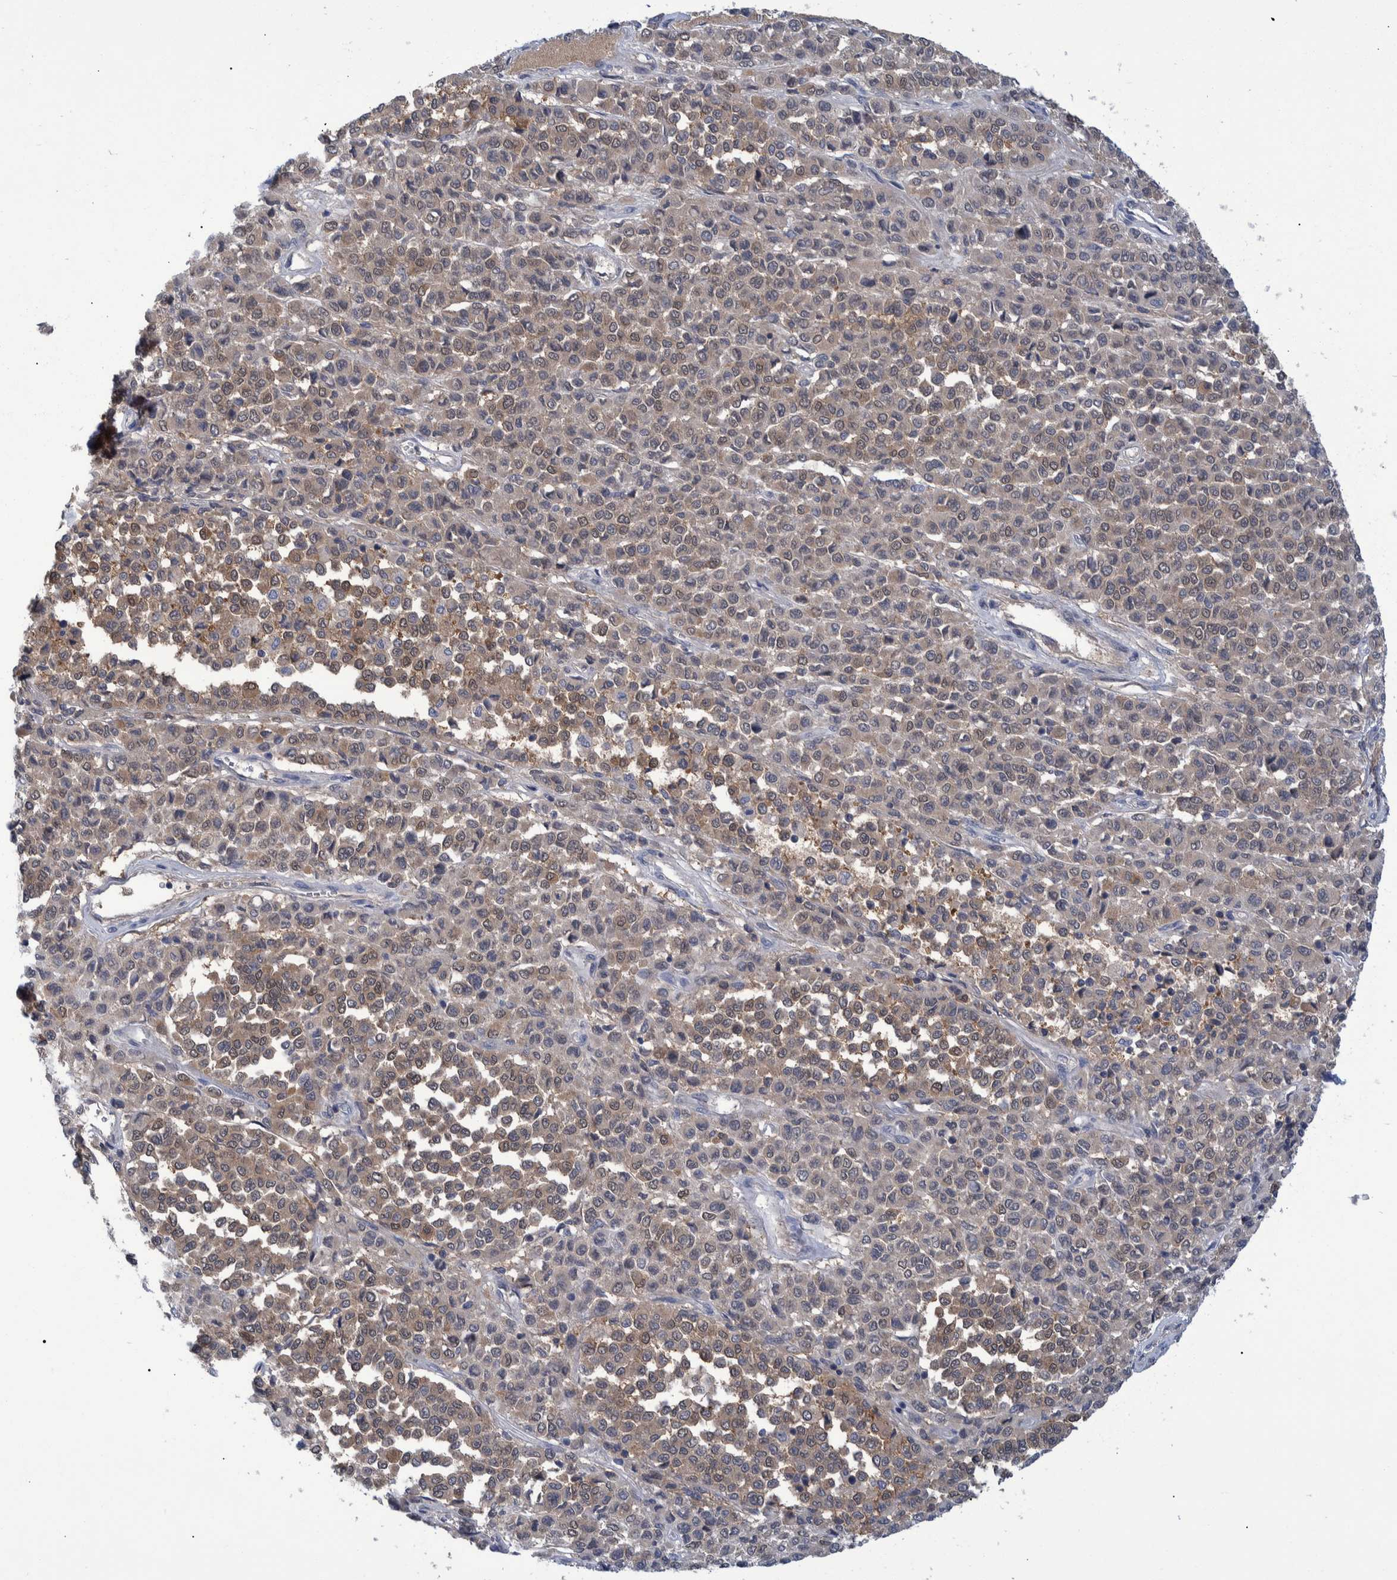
{"staining": {"intensity": "moderate", "quantity": "25%-75%", "location": "cytoplasmic/membranous"}, "tissue": "melanoma", "cell_type": "Tumor cells", "image_type": "cancer", "snomed": [{"axis": "morphology", "description": "Malignant melanoma, Metastatic site"}, {"axis": "topography", "description": "Pancreas"}], "caption": "IHC (DAB) staining of human malignant melanoma (metastatic site) reveals moderate cytoplasmic/membranous protein positivity in about 25%-75% of tumor cells. (DAB = brown stain, brightfield microscopy at high magnification).", "gene": "PCYT2", "patient": {"sex": "female", "age": 30}}